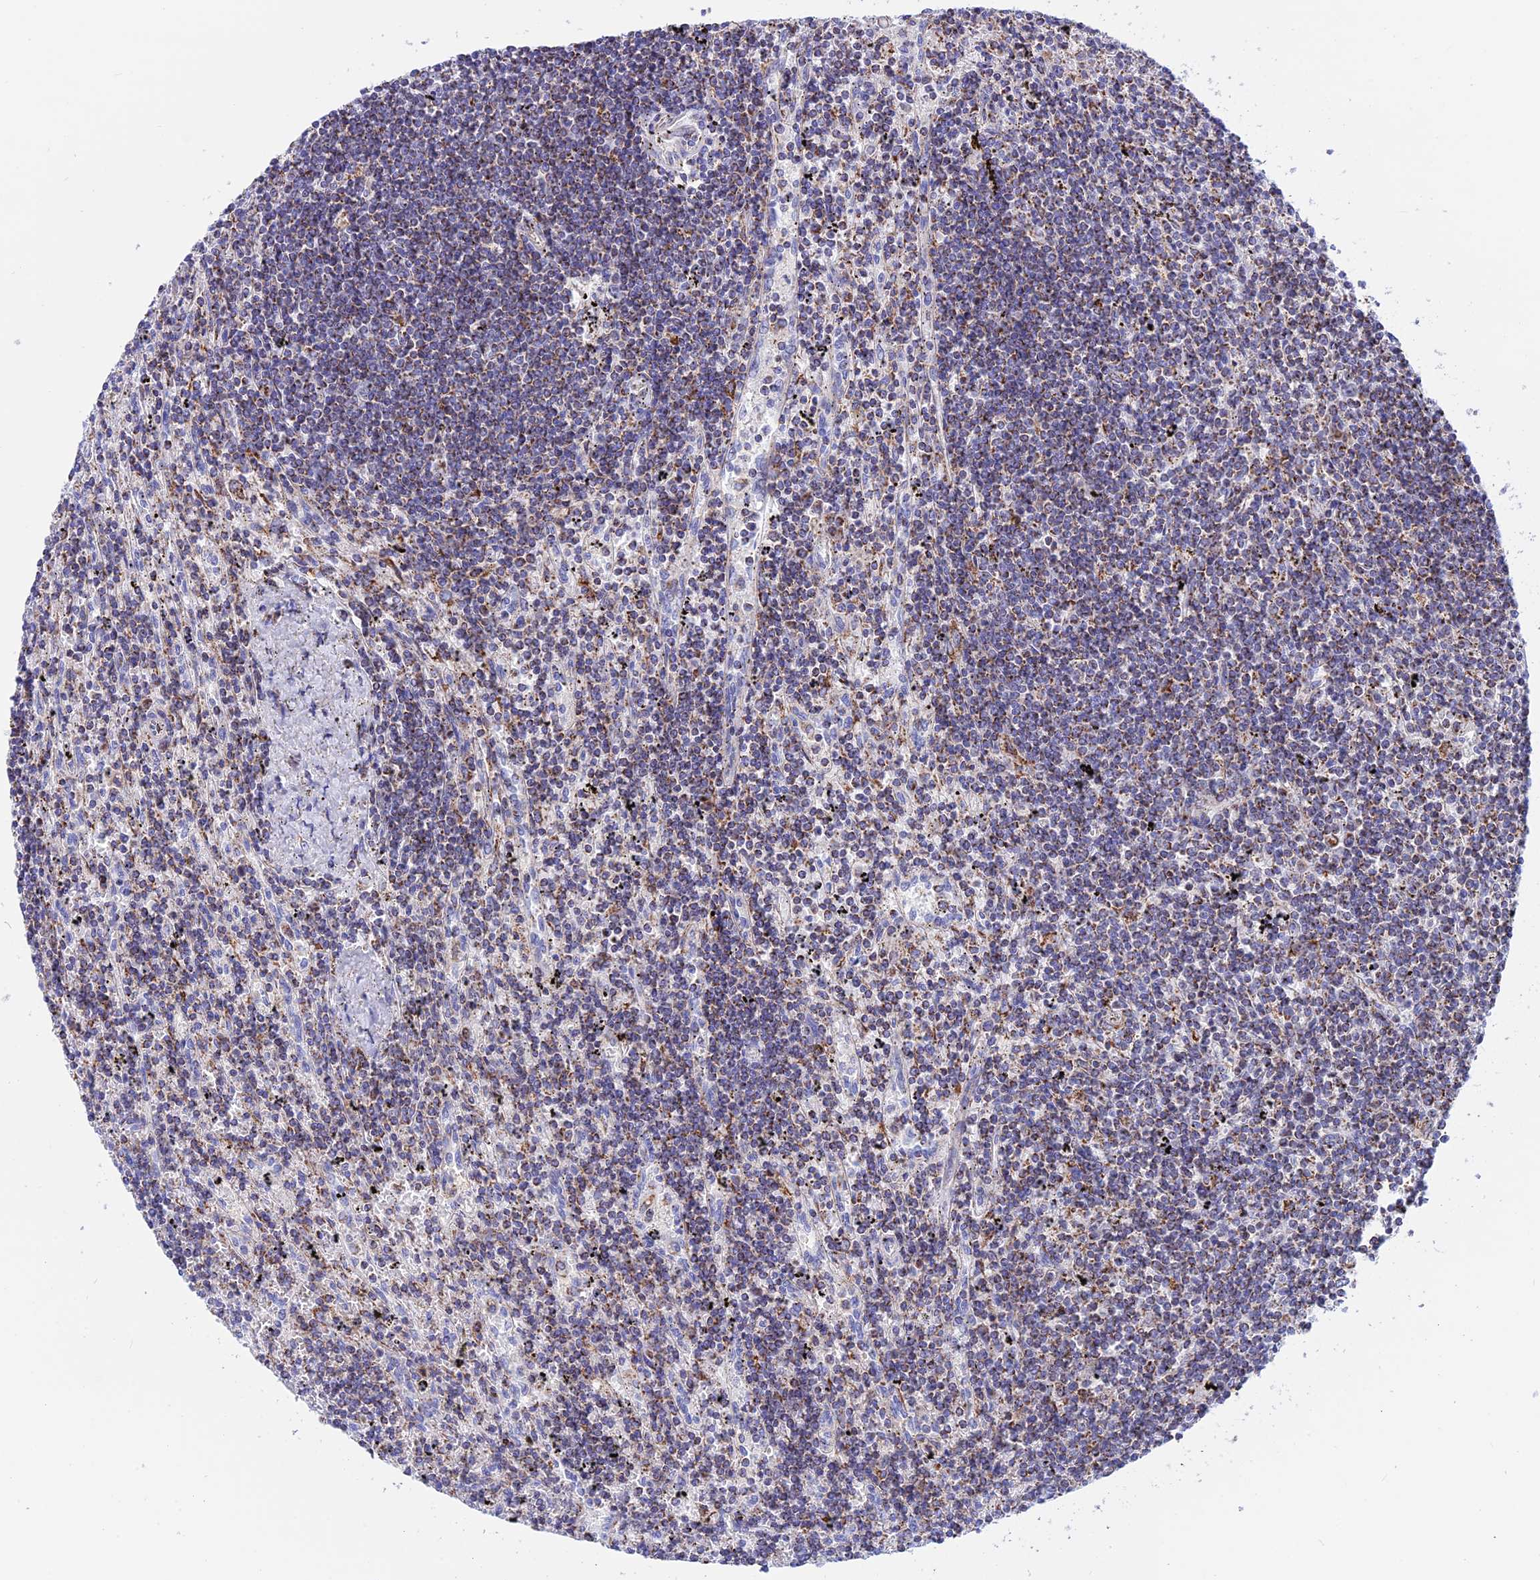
{"staining": {"intensity": "moderate", "quantity": ">75%", "location": "cytoplasmic/membranous"}, "tissue": "lymphoma", "cell_type": "Tumor cells", "image_type": "cancer", "snomed": [{"axis": "morphology", "description": "Malignant lymphoma, non-Hodgkin's type, Low grade"}, {"axis": "topography", "description": "Spleen"}], "caption": "DAB immunohistochemical staining of human lymphoma reveals moderate cytoplasmic/membranous protein expression in about >75% of tumor cells.", "gene": "GCDH", "patient": {"sex": "male", "age": 76}}